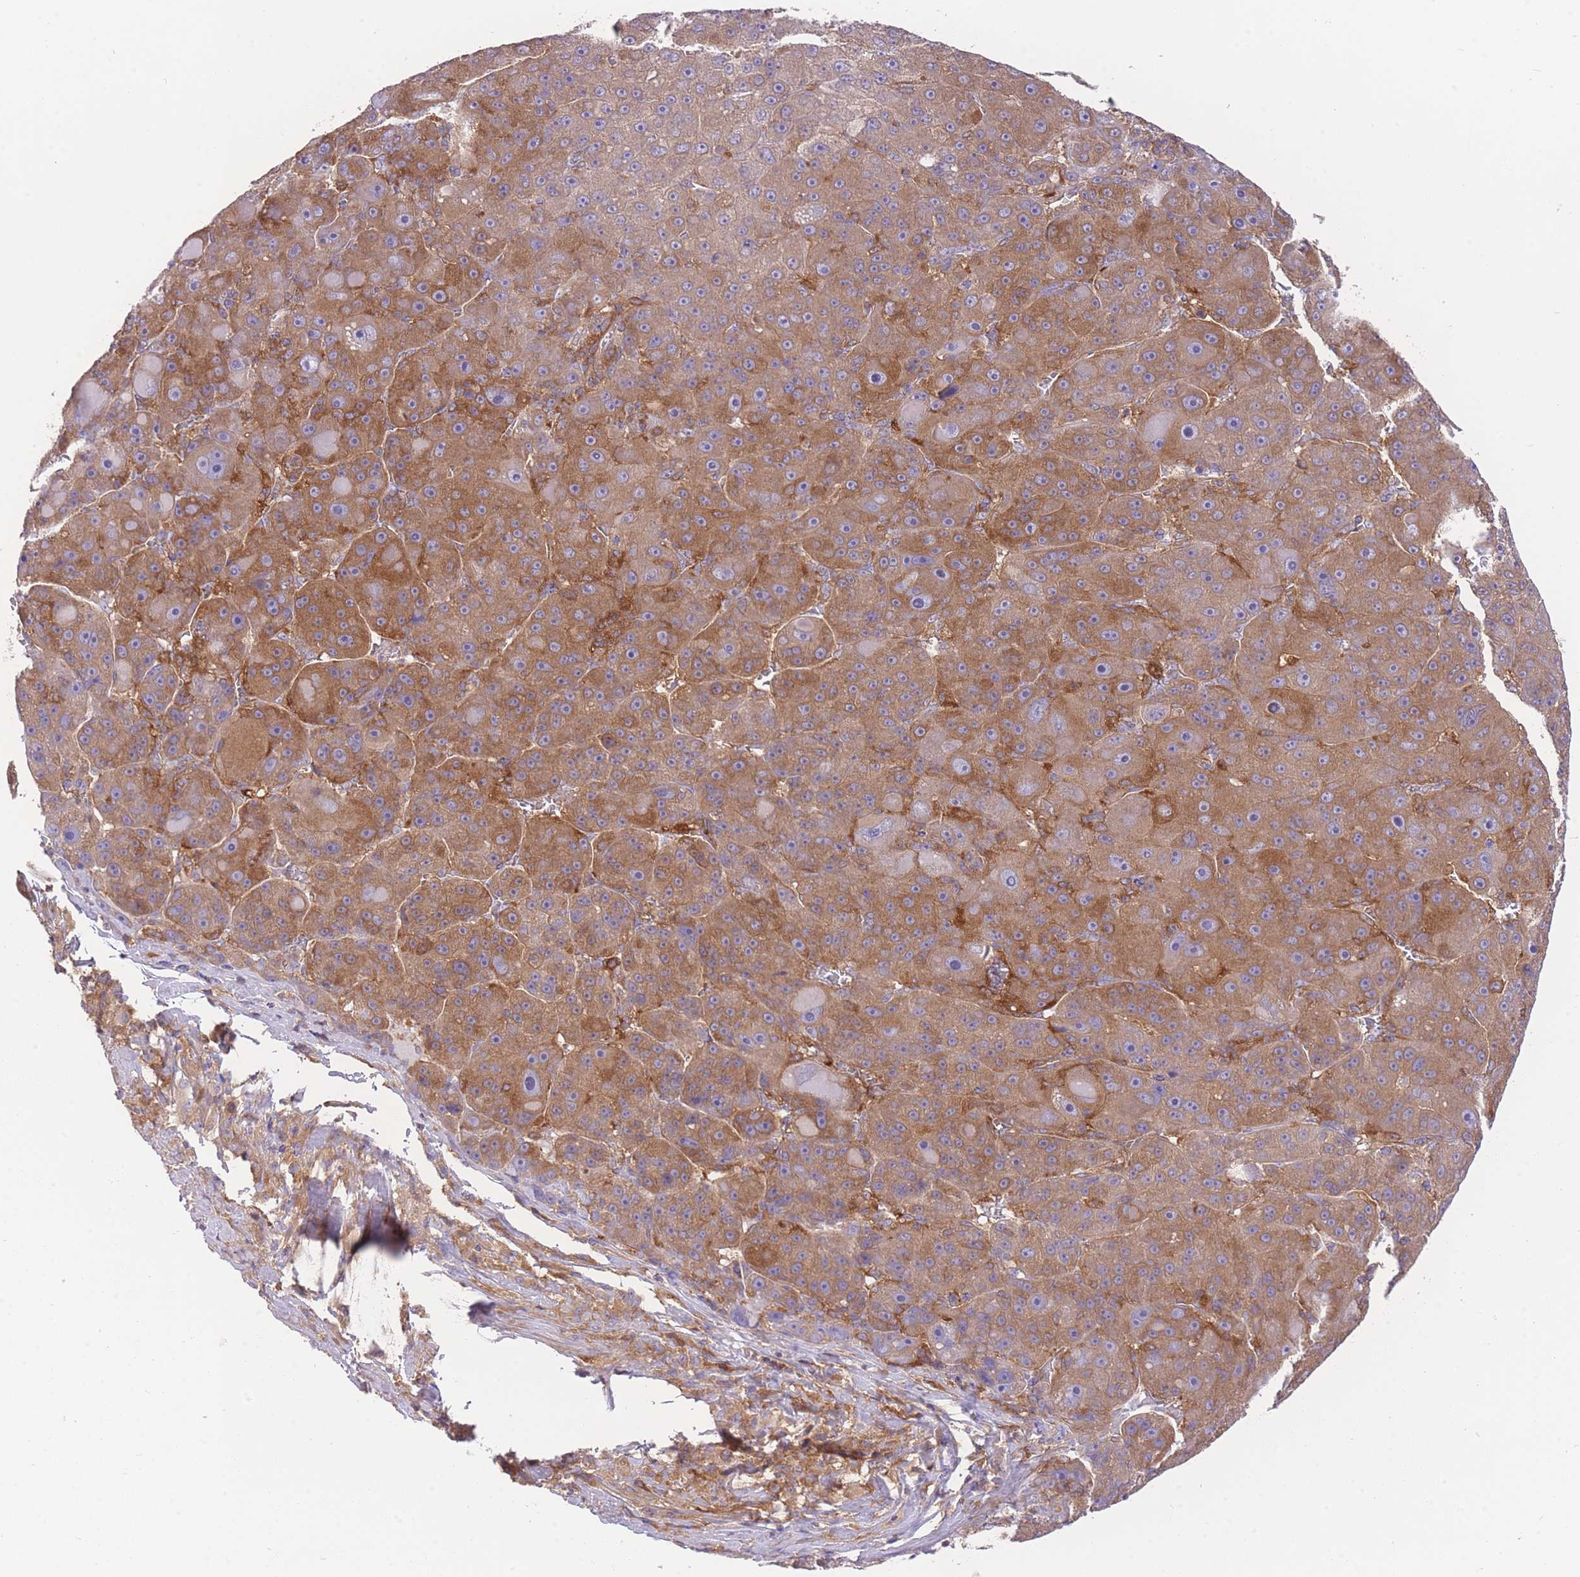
{"staining": {"intensity": "moderate", "quantity": ">75%", "location": "cytoplasmic/membranous"}, "tissue": "liver cancer", "cell_type": "Tumor cells", "image_type": "cancer", "snomed": [{"axis": "morphology", "description": "Carcinoma, Hepatocellular, NOS"}, {"axis": "topography", "description": "Liver"}], "caption": "Immunohistochemical staining of liver cancer displays medium levels of moderate cytoplasmic/membranous protein expression in about >75% of tumor cells.", "gene": "PRKAR1A", "patient": {"sex": "male", "age": 76}}